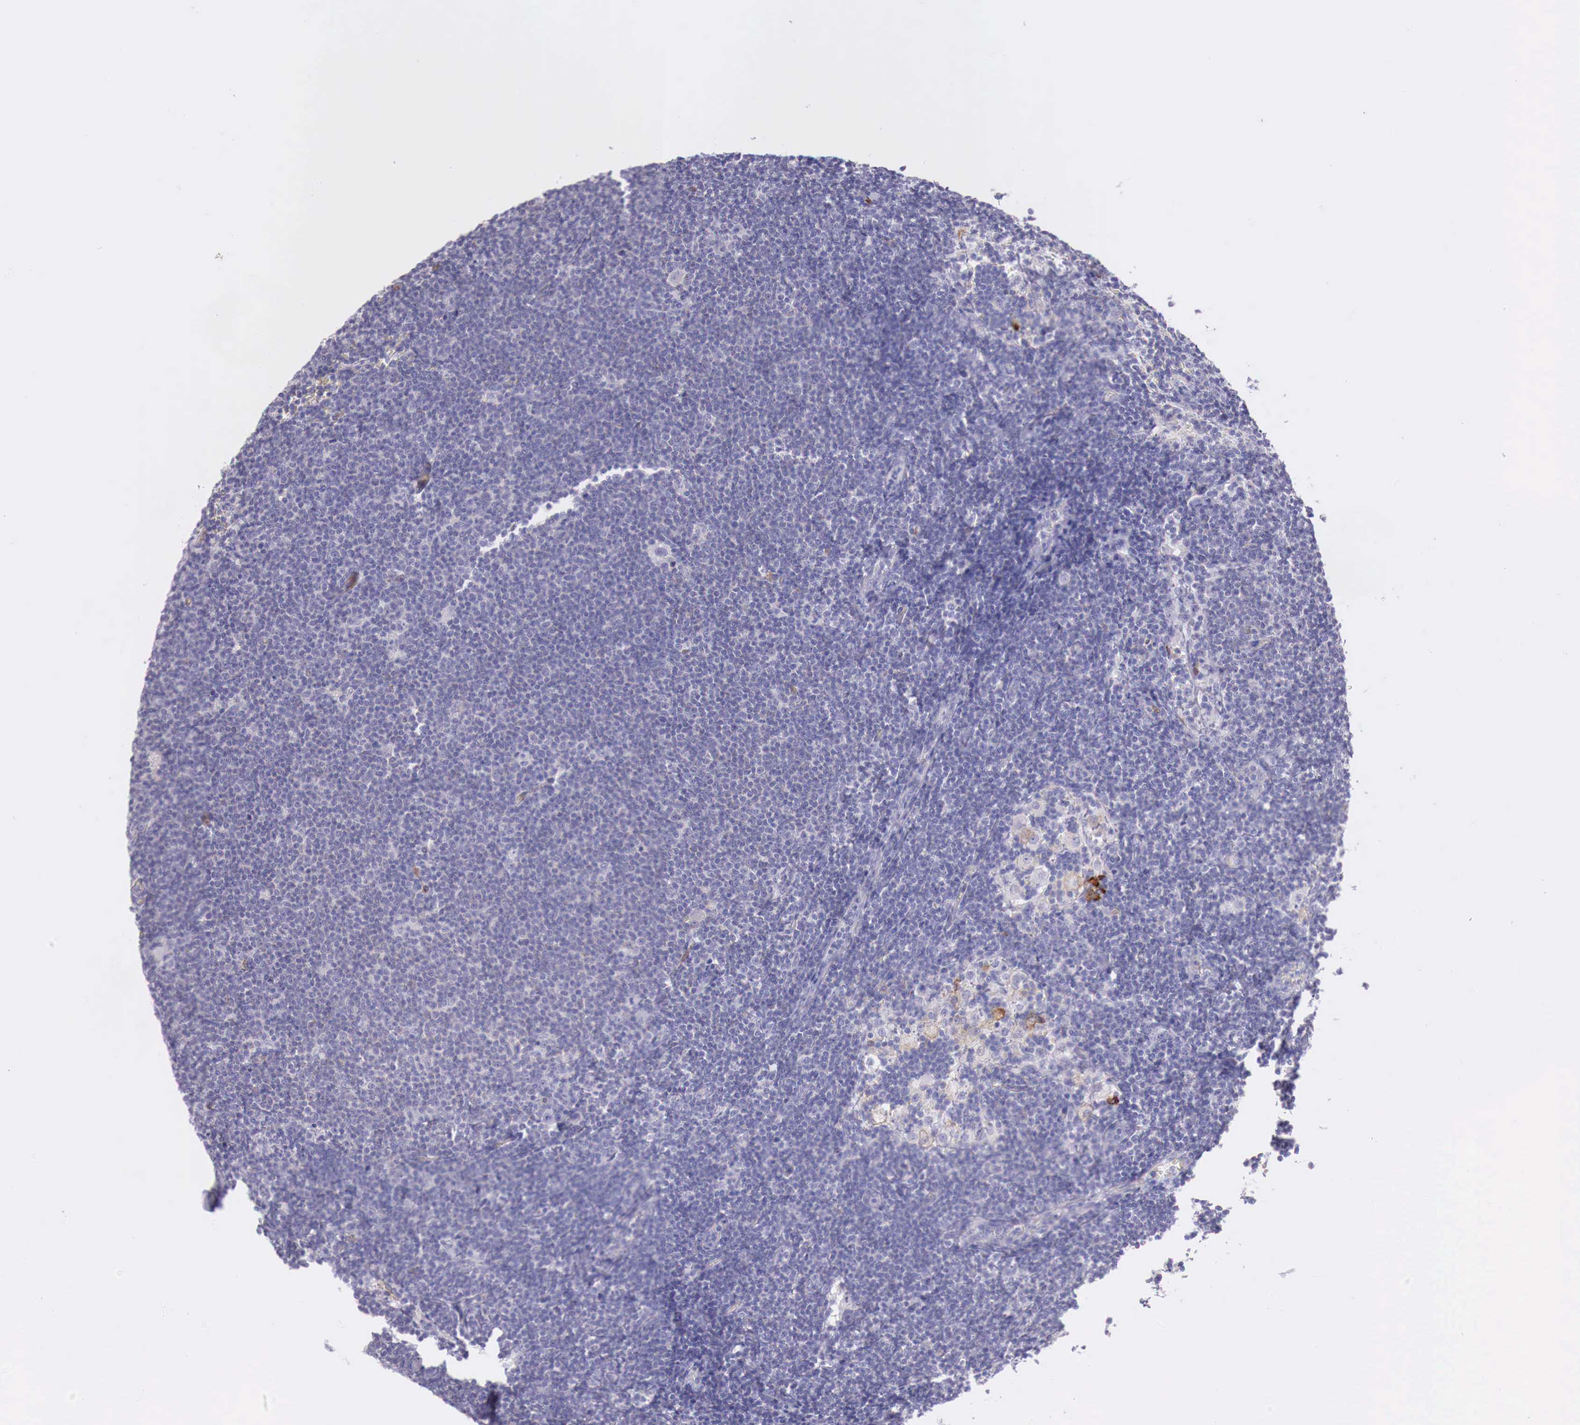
{"staining": {"intensity": "negative", "quantity": "none", "location": "none"}, "tissue": "lymphoma", "cell_type": "Tumor cells", "image_type": "cancer", "snomed": [{"axis": "morphology", "description": "Malignant lymphoma, non-Hodgkin's type, Low grade"}, {"axis": "topography", "description": "Lymph node"}], "caption": "This photomicrograph is of lymphoma stained with immunohistochemistry (IHC) to label a protein in brown with the nuclei are counter-stained blue. There is no expression in tumor cells.", "gene": "MSR1", "patient": {"sex": "male", "age": 65}}